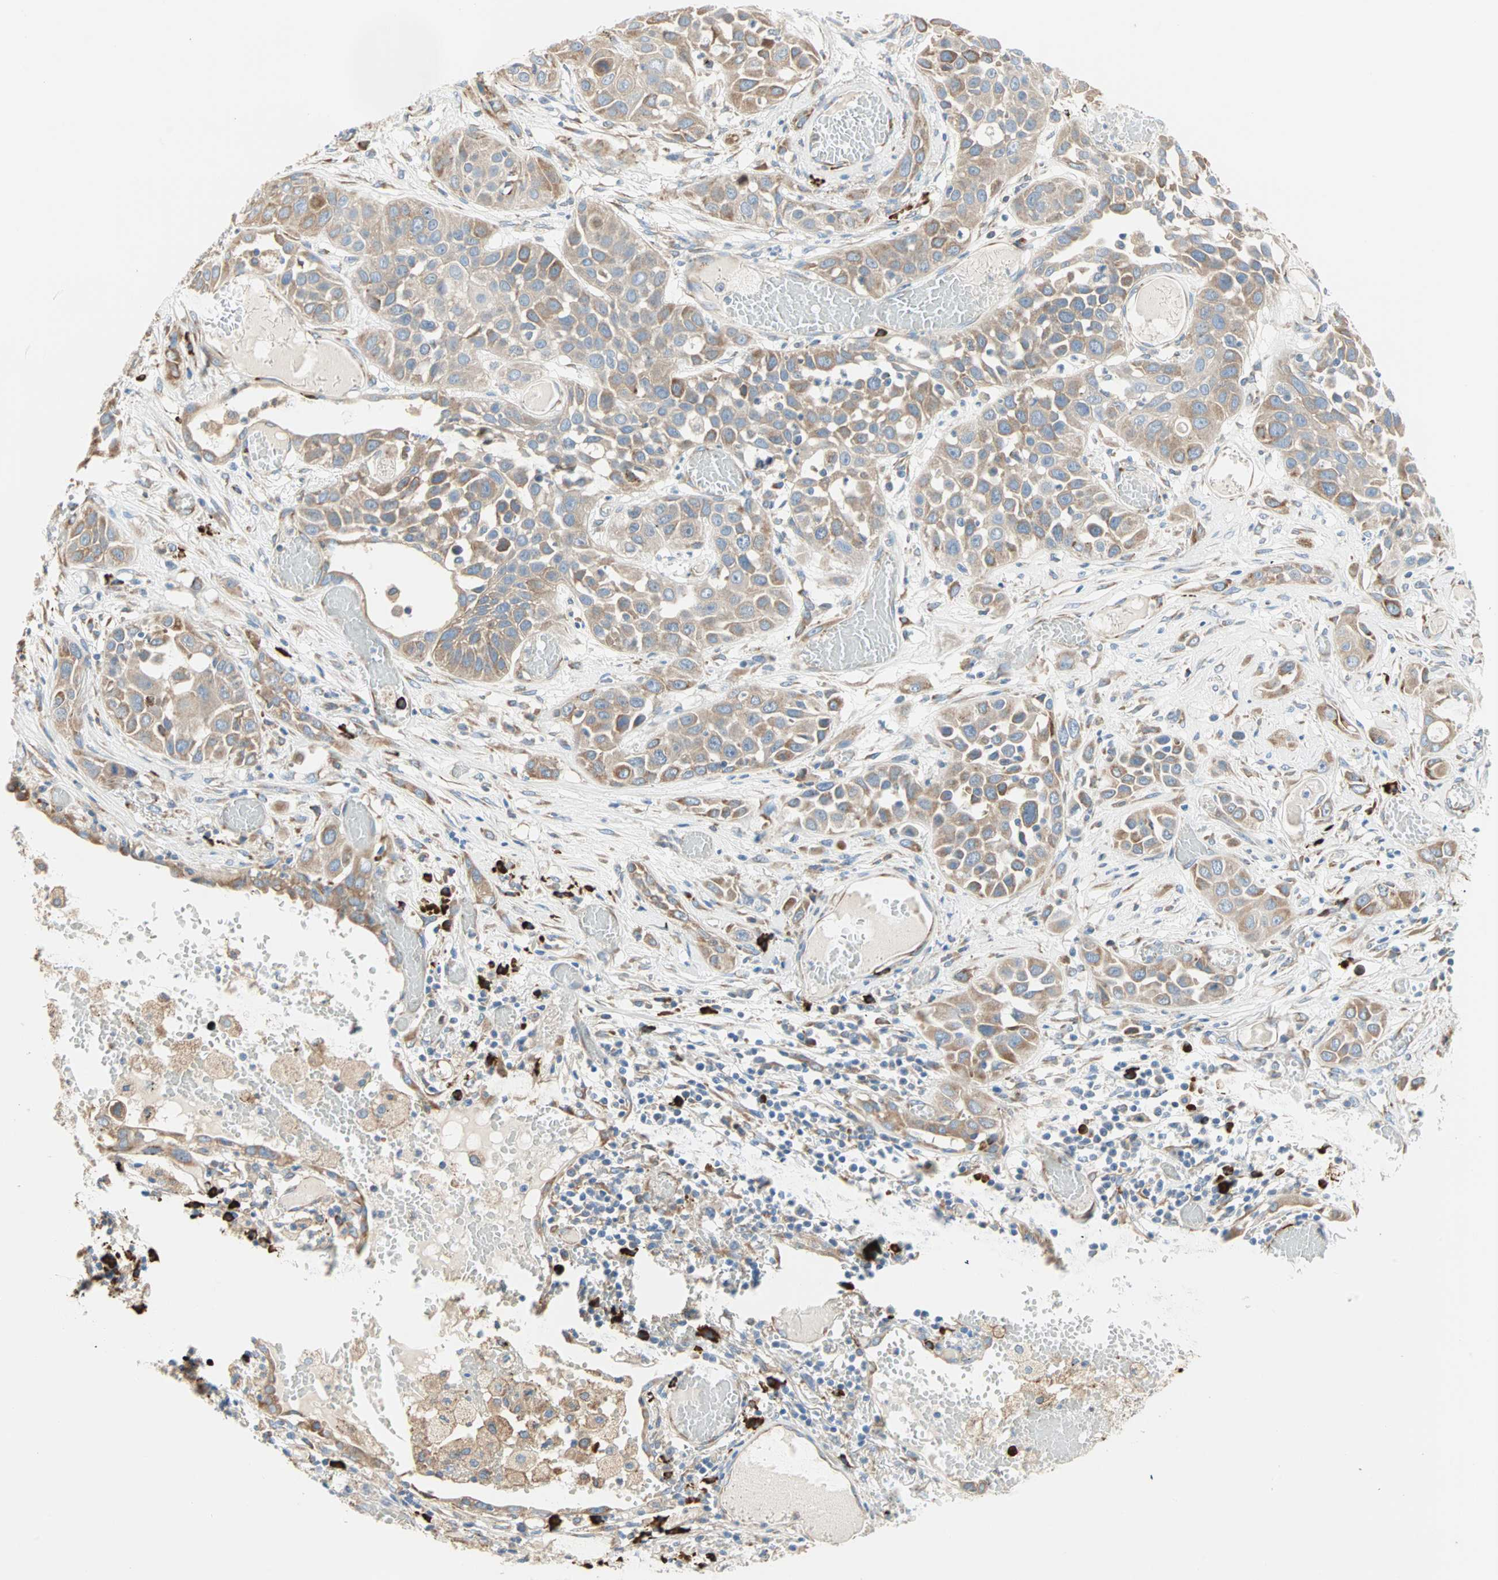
{"staining": {"intensity": "moderate", "quantity": ">75%", "location": "cytoplasmic/membranous"}, "tissue": "lung cancer", "cell_type": "Tumor cells", "image_type": "cancer", "snomed": [{"axis": "morphology", "description": "Squamous cell carcinoma, NOS"}, {"axis": "topography", "description": "Lung"}], "caption": "Immunohistochemistry (IHC) photomicrograph of neoplastic tissue: human lung cancer (squamous cell carcinoma) stained using IHC shows medium levels of moderate protein expression localized specifically in the cytoplasmic/membranous of tumor cells, appearing as a cytoplasmic/membranous brown color.", "gene": "PLCXD1", "patient": {"sex": "male", "age": 71}}